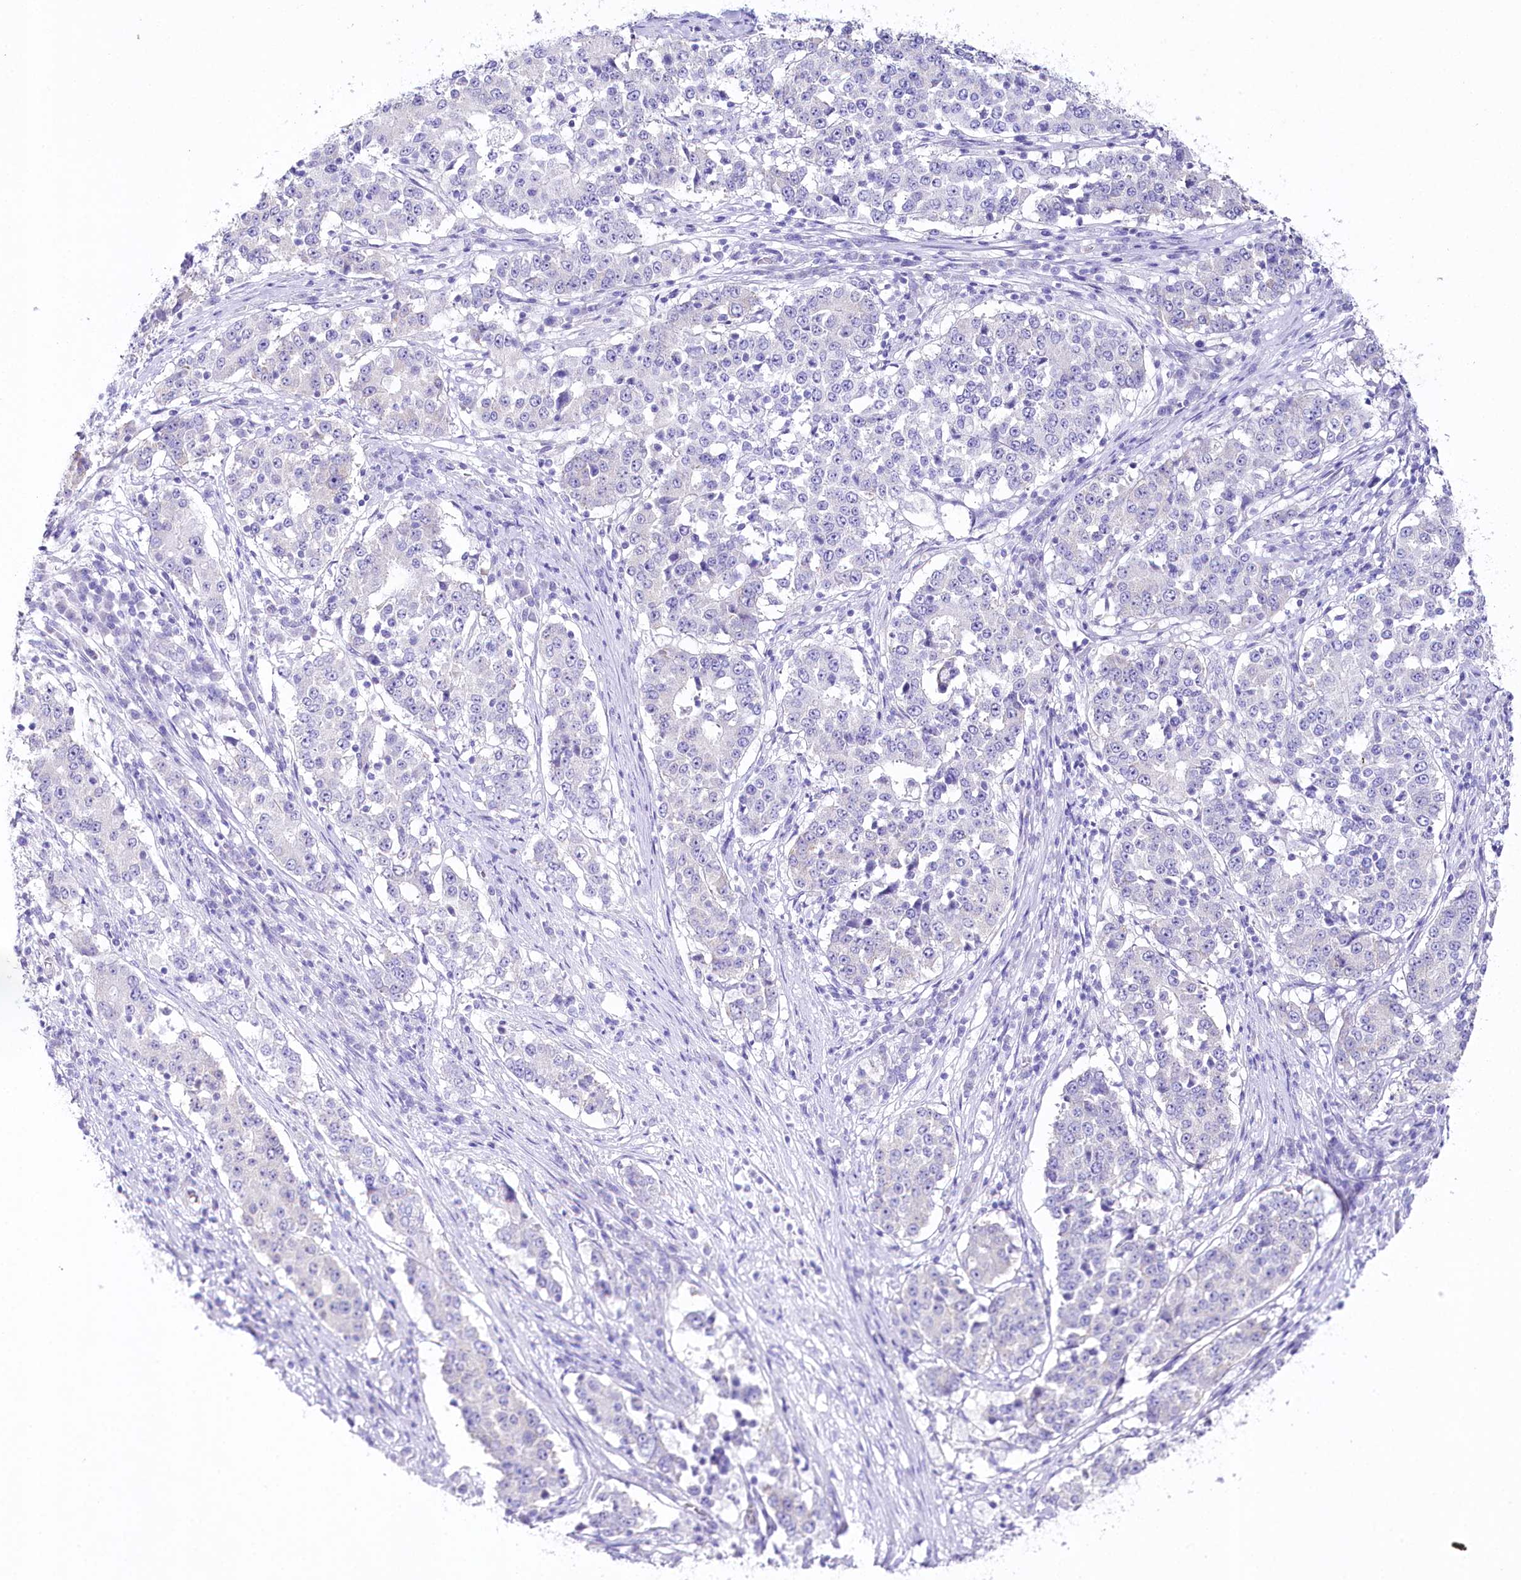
{"staining": {"intensity": "negative", "quantity": "none", "location": "none"}, "tissue": "stomach cancer", "cell_type": "Tumor cells", "image_type": "cancer", "snomed": [{"axis": "morphology", "description": "Adenocarcinoma, NOS"}, {"axis": "topography", "description": "Stomach"}], "caption": "High magnification brightfield microscopy of stomach adenocarcinoma stained with DAB (3,3'-diaminobenzidine) (brown) and counterstained with hematoxylin (blue): tumor cells show no significant staining.", "gene": "CSN3", "patient": {"sex": "male", "age": 59}}